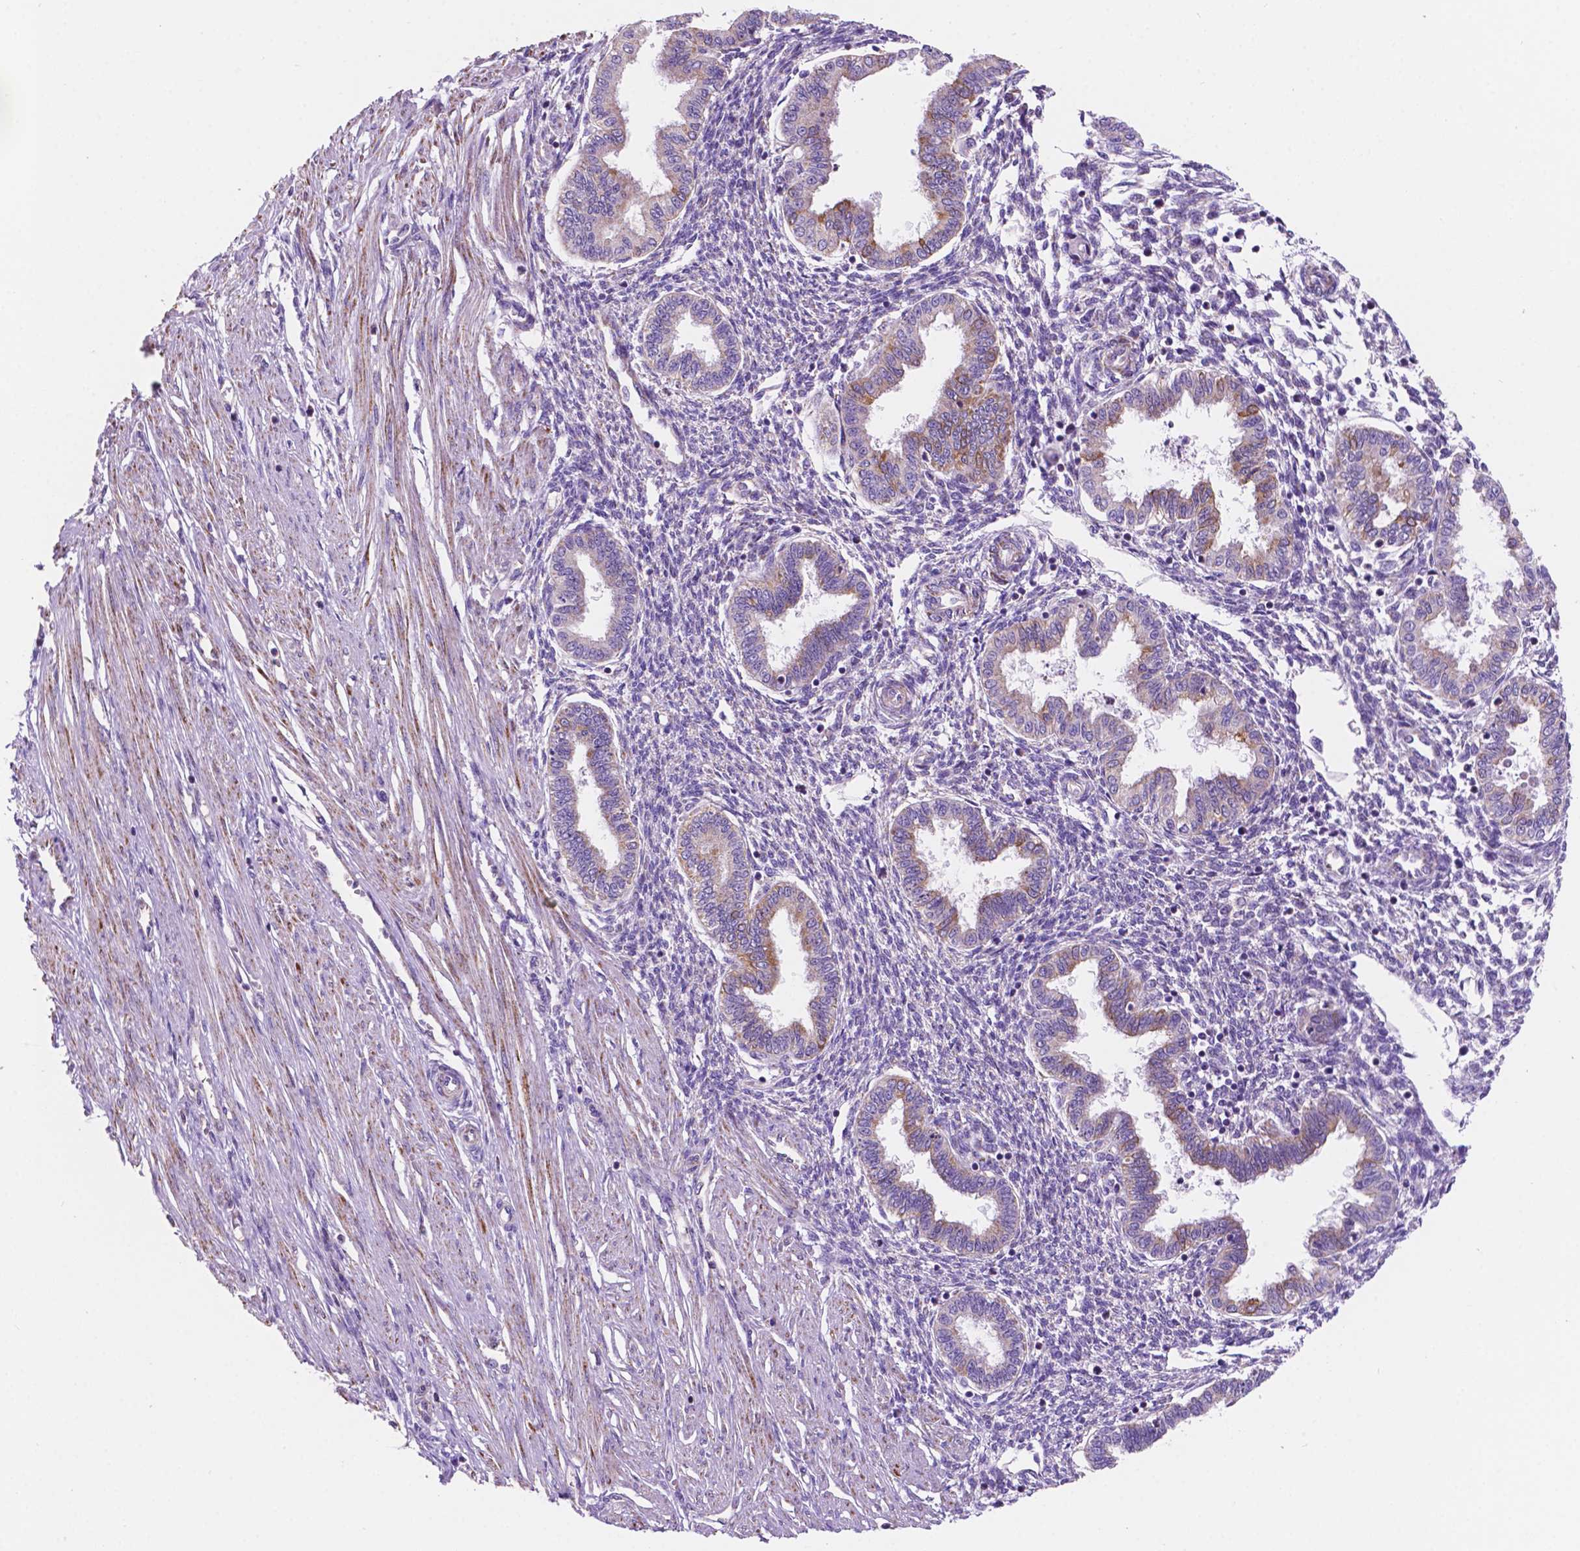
{"staining": {"intensity": "negative", "quantity": "none", "location": "none"}, "tissue": "endometrium", "cell_type": "Cells in endometrial stroma", "image_type": "normal", "snomed": [{"axis": "morphology", "description": "Normal tissue, NOS"}, {"axis": "topography", "description": "Endometrium"}], "caption": "Protein analysis of benign endometrium exhibits no significant staining in cells in endometrial stroma.", "gene": "TRPV5", "patient": {"sex": "female", "age": 33}}